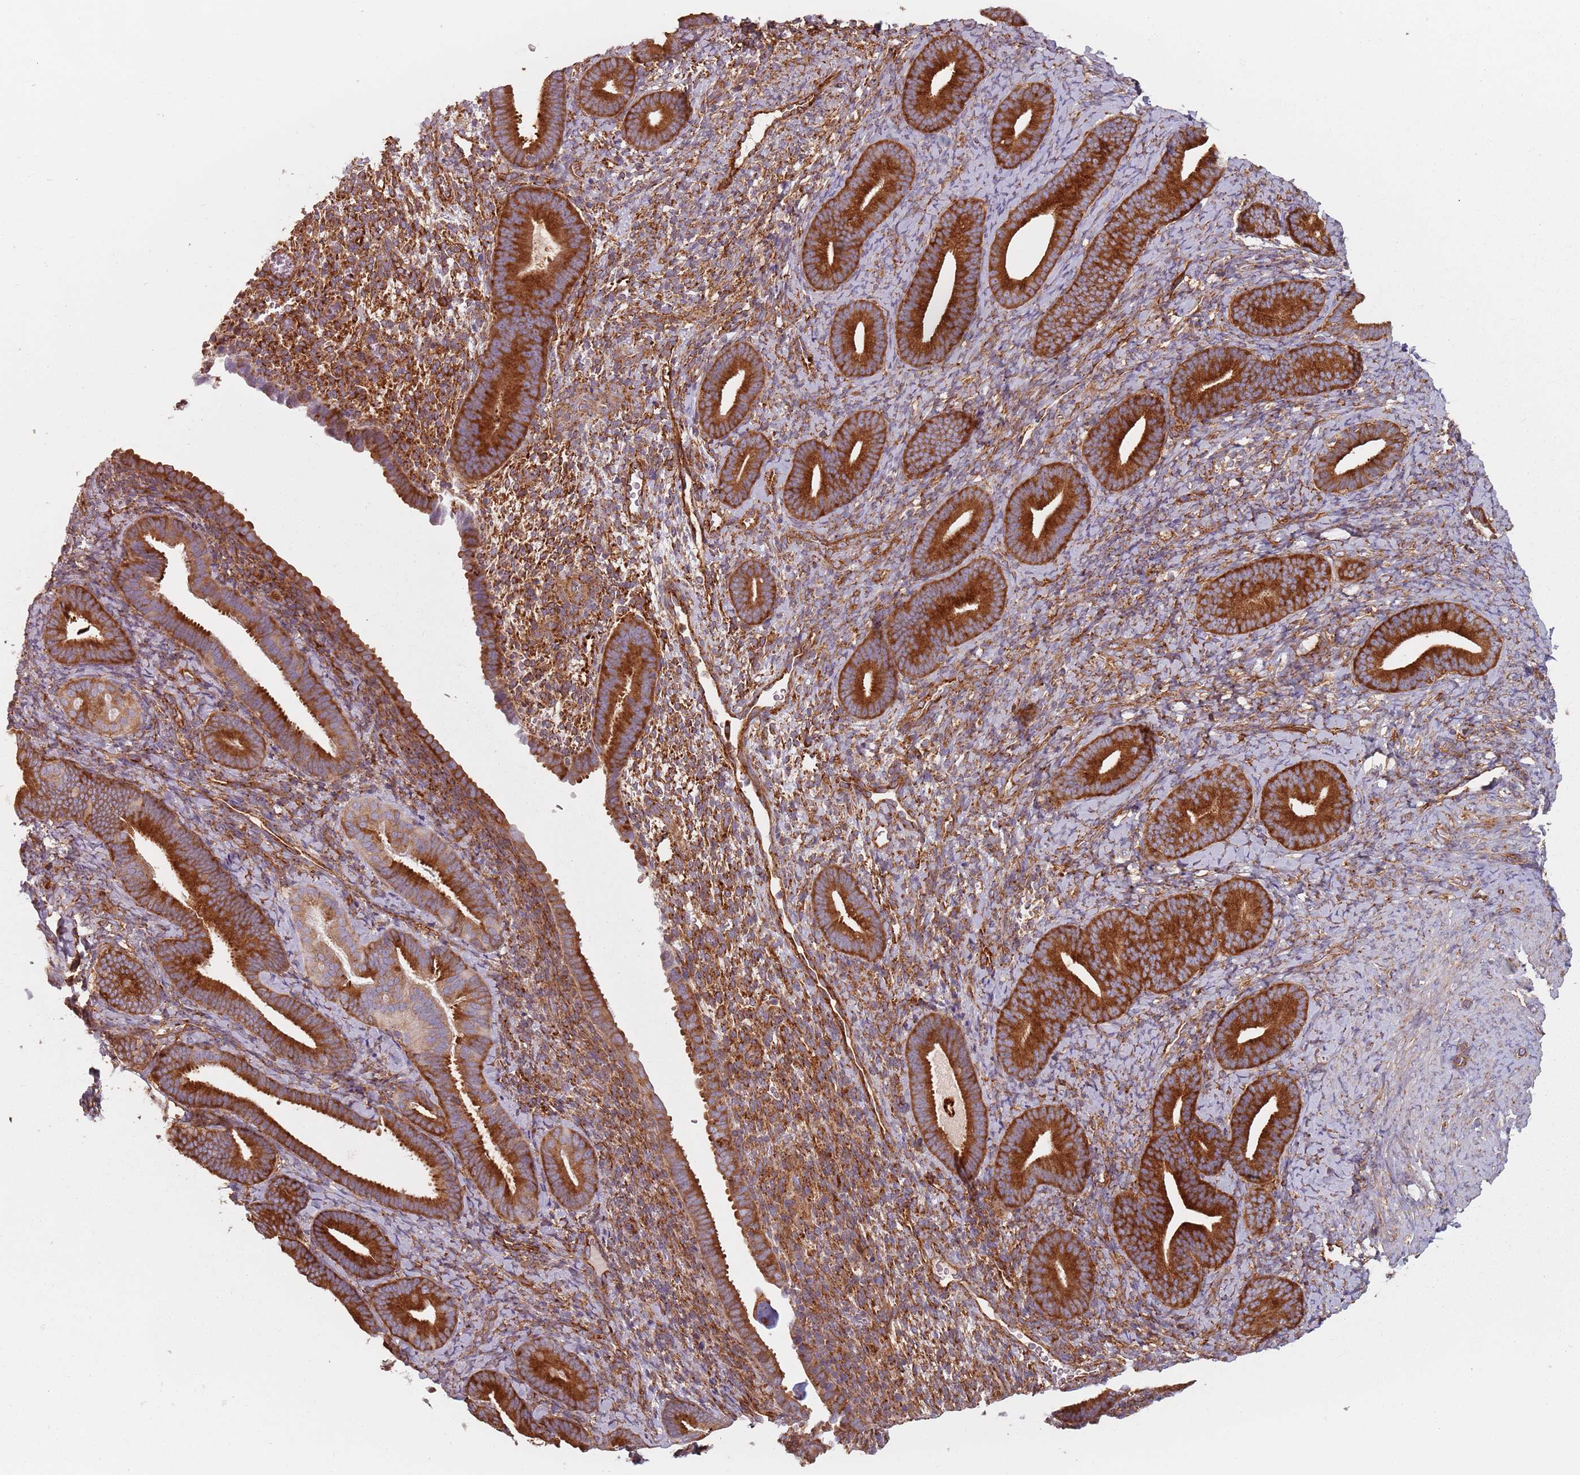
{"staining": {"intensity": "strong", "quantity": "25%-75%", "location": "cytoplasmic/membranous"}, "tissue": "endometrium", "cell_type": "Cells in endometrial stroma", "image_type": "normal", "snomed": [{"axis": "morphology", "description": "Normal tissue, NOS"}, {"axis": "topography", "description": "Endometrium"}], "caption": "About 25%-75% of cells in endometrial stroma in unremarkable endometrium display strong cytoplasmic/membranous protein expression as visualized by brown immunohistochemical staining.", "gene": "TPD52L2", "patient": {"sex": "female", "age": 65}}